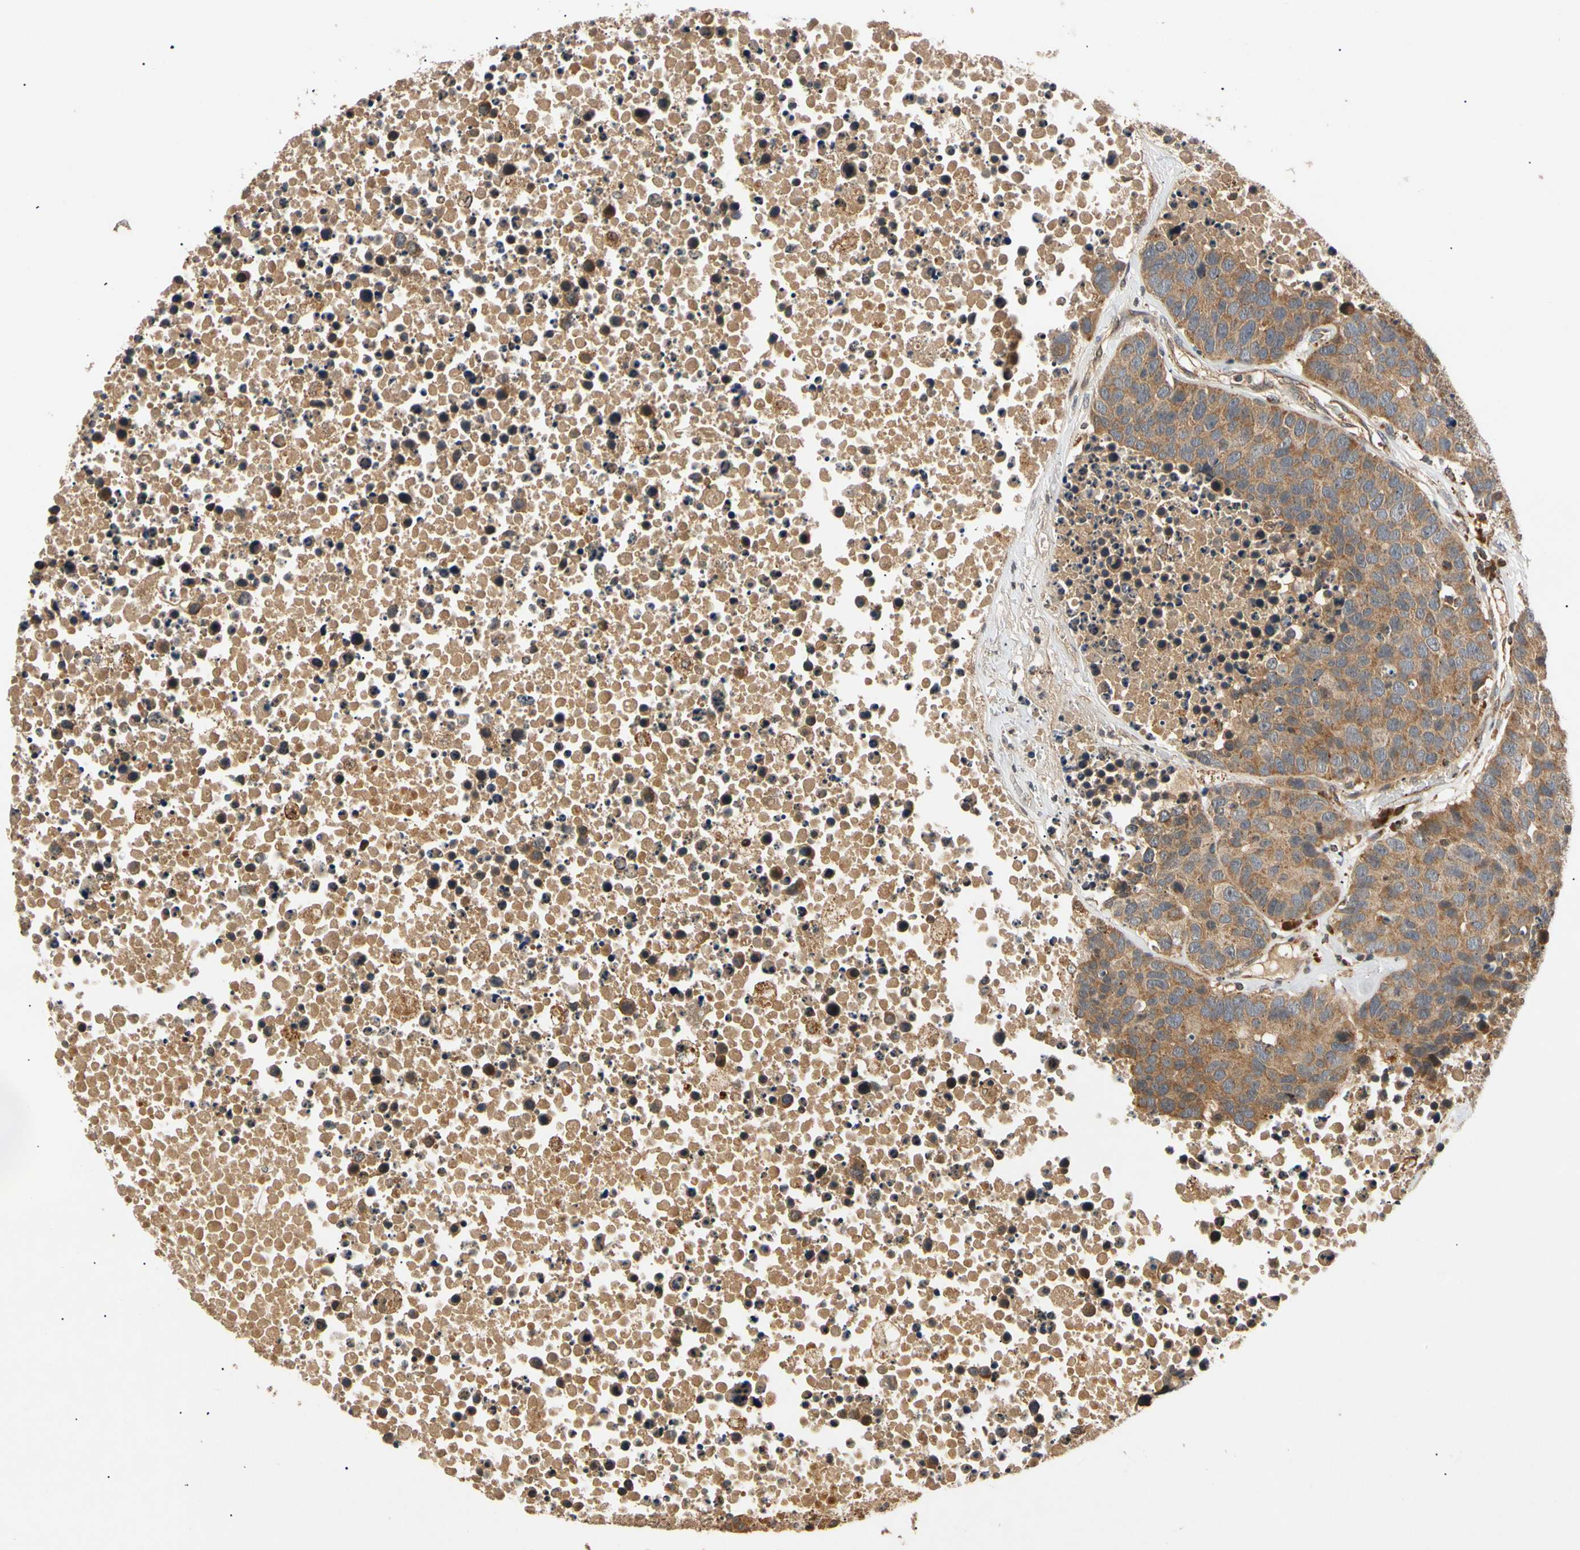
{"staining": {"intensity": "moderate", "quantity": ">75%", "location": "cytoplasmic/membranous"}, "tissue": "carcinoid", "cell_type": "Tumor cells", "image_type": "cancer", "snomed": [{"axis": "morphology", "description": "Carcinoid, malignant, NOS"}, {"axis": "topography", "description": "Lung"}], "caption": "Carcinoid (malignant) stained with a brown dye exhibits moderate cytoplasmic/membranous positive expression in approximately >75% of tumor cells.", "gene": "MRPS22", "patient": {"sex": "male", "age": 60}}